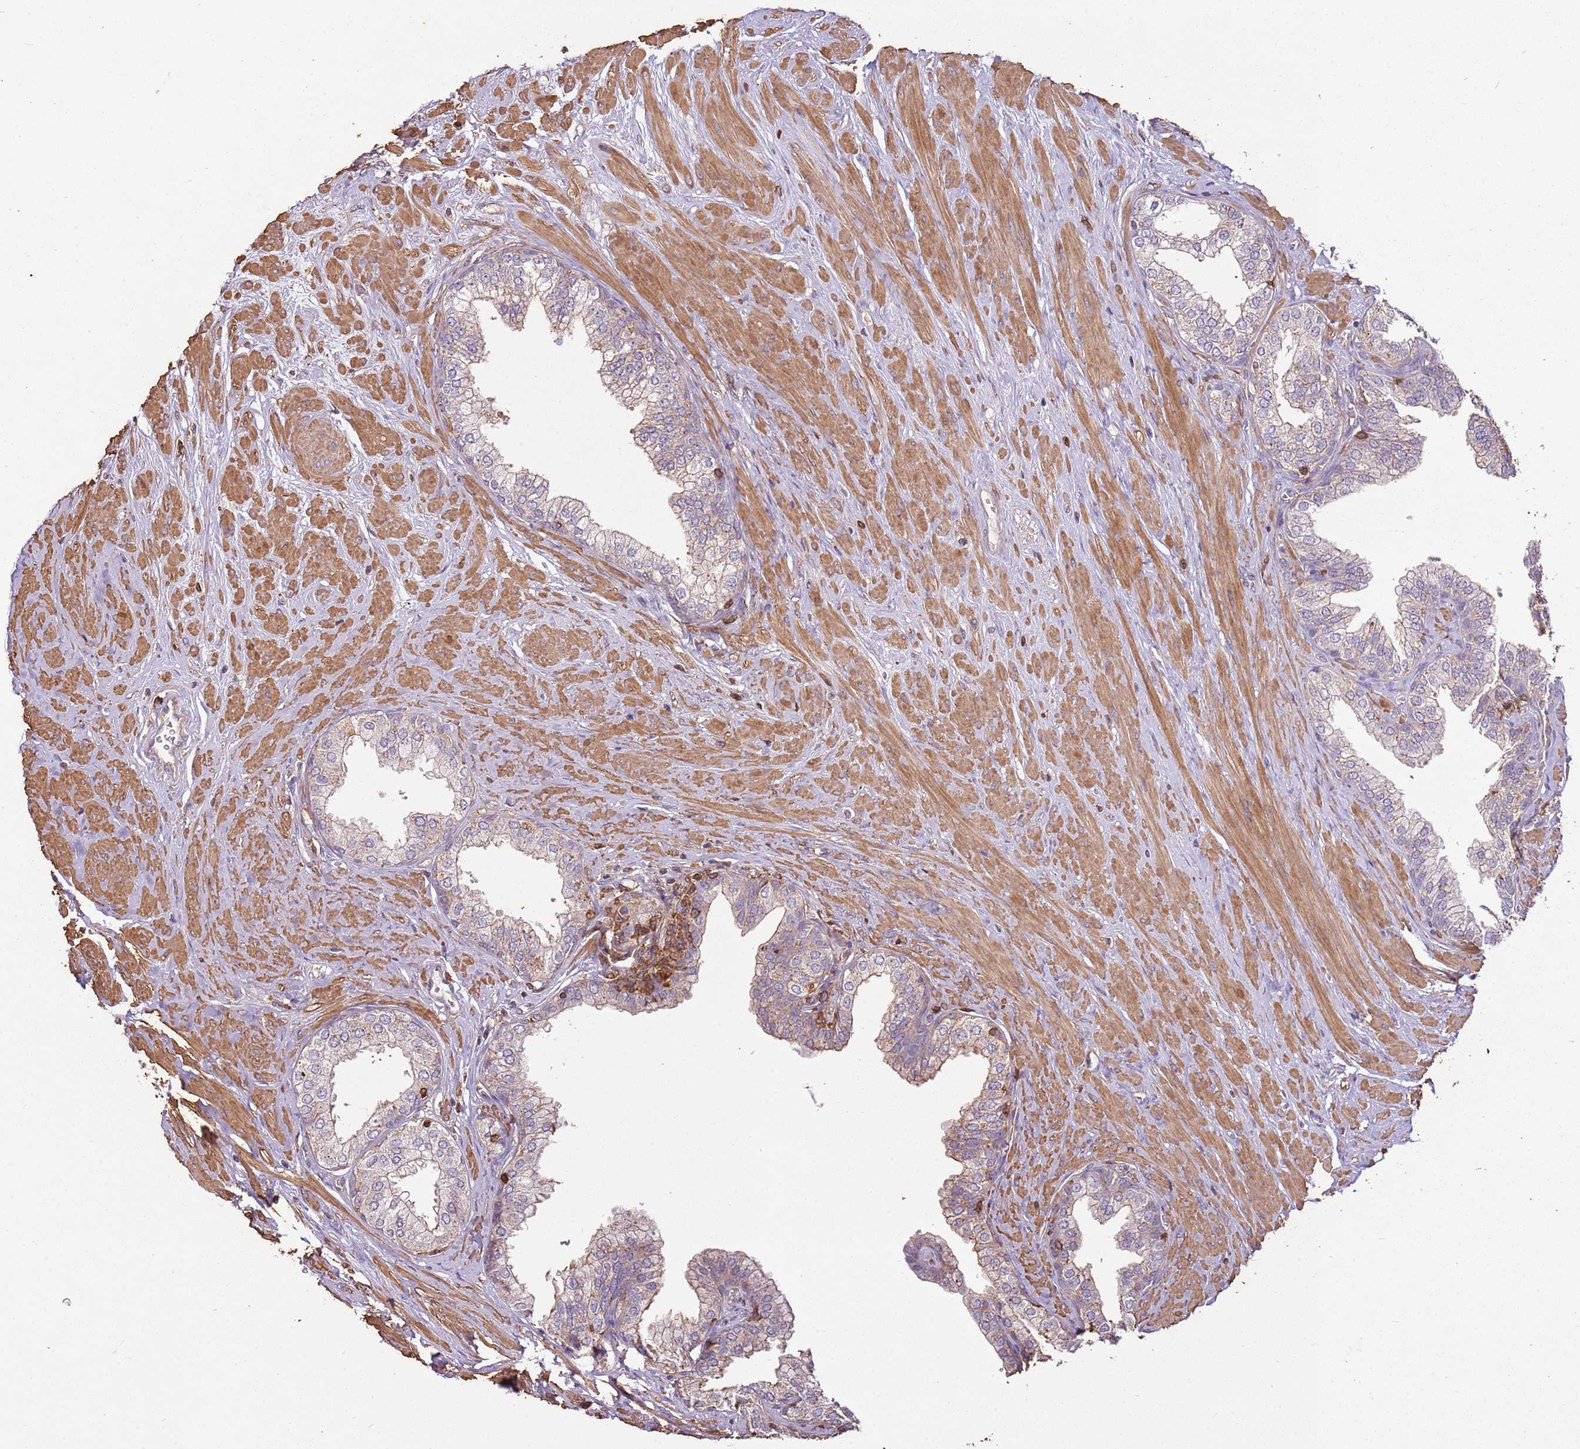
{"staining": {"intensity": "moderate", "quantity": "<25%", "location": "cytoplasmic/membranous"}, "tissue": "prostate", "cell_type": "Glandular cells", "image_type": "normal", "snomed": [{"axis": "morphology", "description": "Normal tissue, NOS"}, {"axis": "morphology", "description": "Urothelial carcinoma, Low grade"}, {"axis": "topography", "description": "Urinary bladder"}, {"axis": "topography", "description": "Prostate"}], "caption": "Brown immunohistochemical staining in normal human prostate exhibits moderate cytoplasmic/membranous staining in approximately <25% of glandular cells. (DAB IHC, brown staining for protein, blue staining for nuclei).", "gene": "ARL10", "patient": {"sex": "male", "age": 60}}